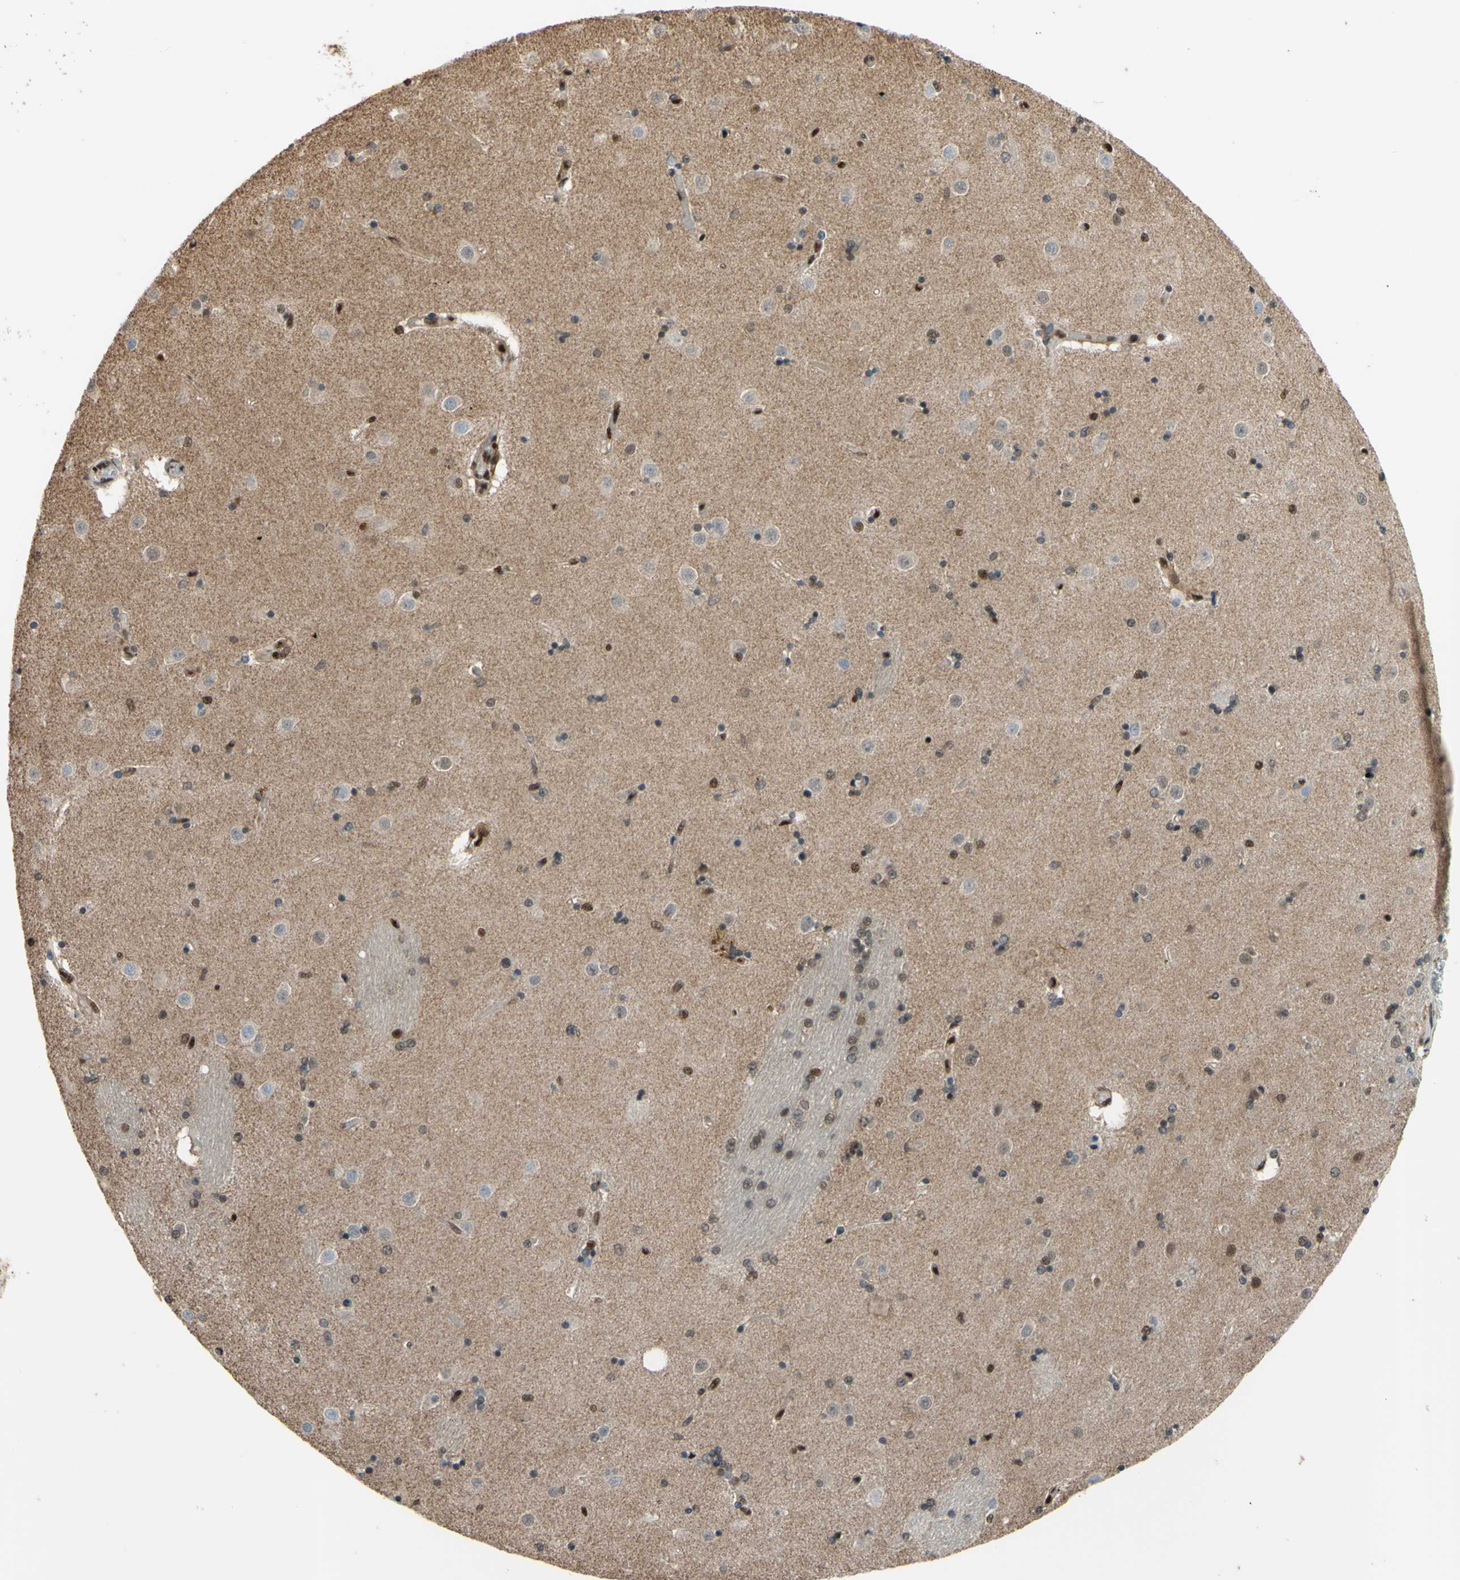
{"staining": {"intensity": "moderate", "quantity": "25%-75%", "location": "nuclear"}, "tissue": "caudate", "cell_type": "Glial cells", "image_type": "normal", "snomed": [{"axis": "morphology", "description": "Normal tissue, NOS"}, {"axis": "topography", "description": "Lateral ventricle wall"}], "caption": "Immunohistochemistry (IHC) image of normal caudate stained for a protein (brown), which shows medium levels of moderate nuclear expression in approximately 25%-75% of glial cells.", "gene": "FKBP5", "patient": {"sex": "female", "age": 54}}